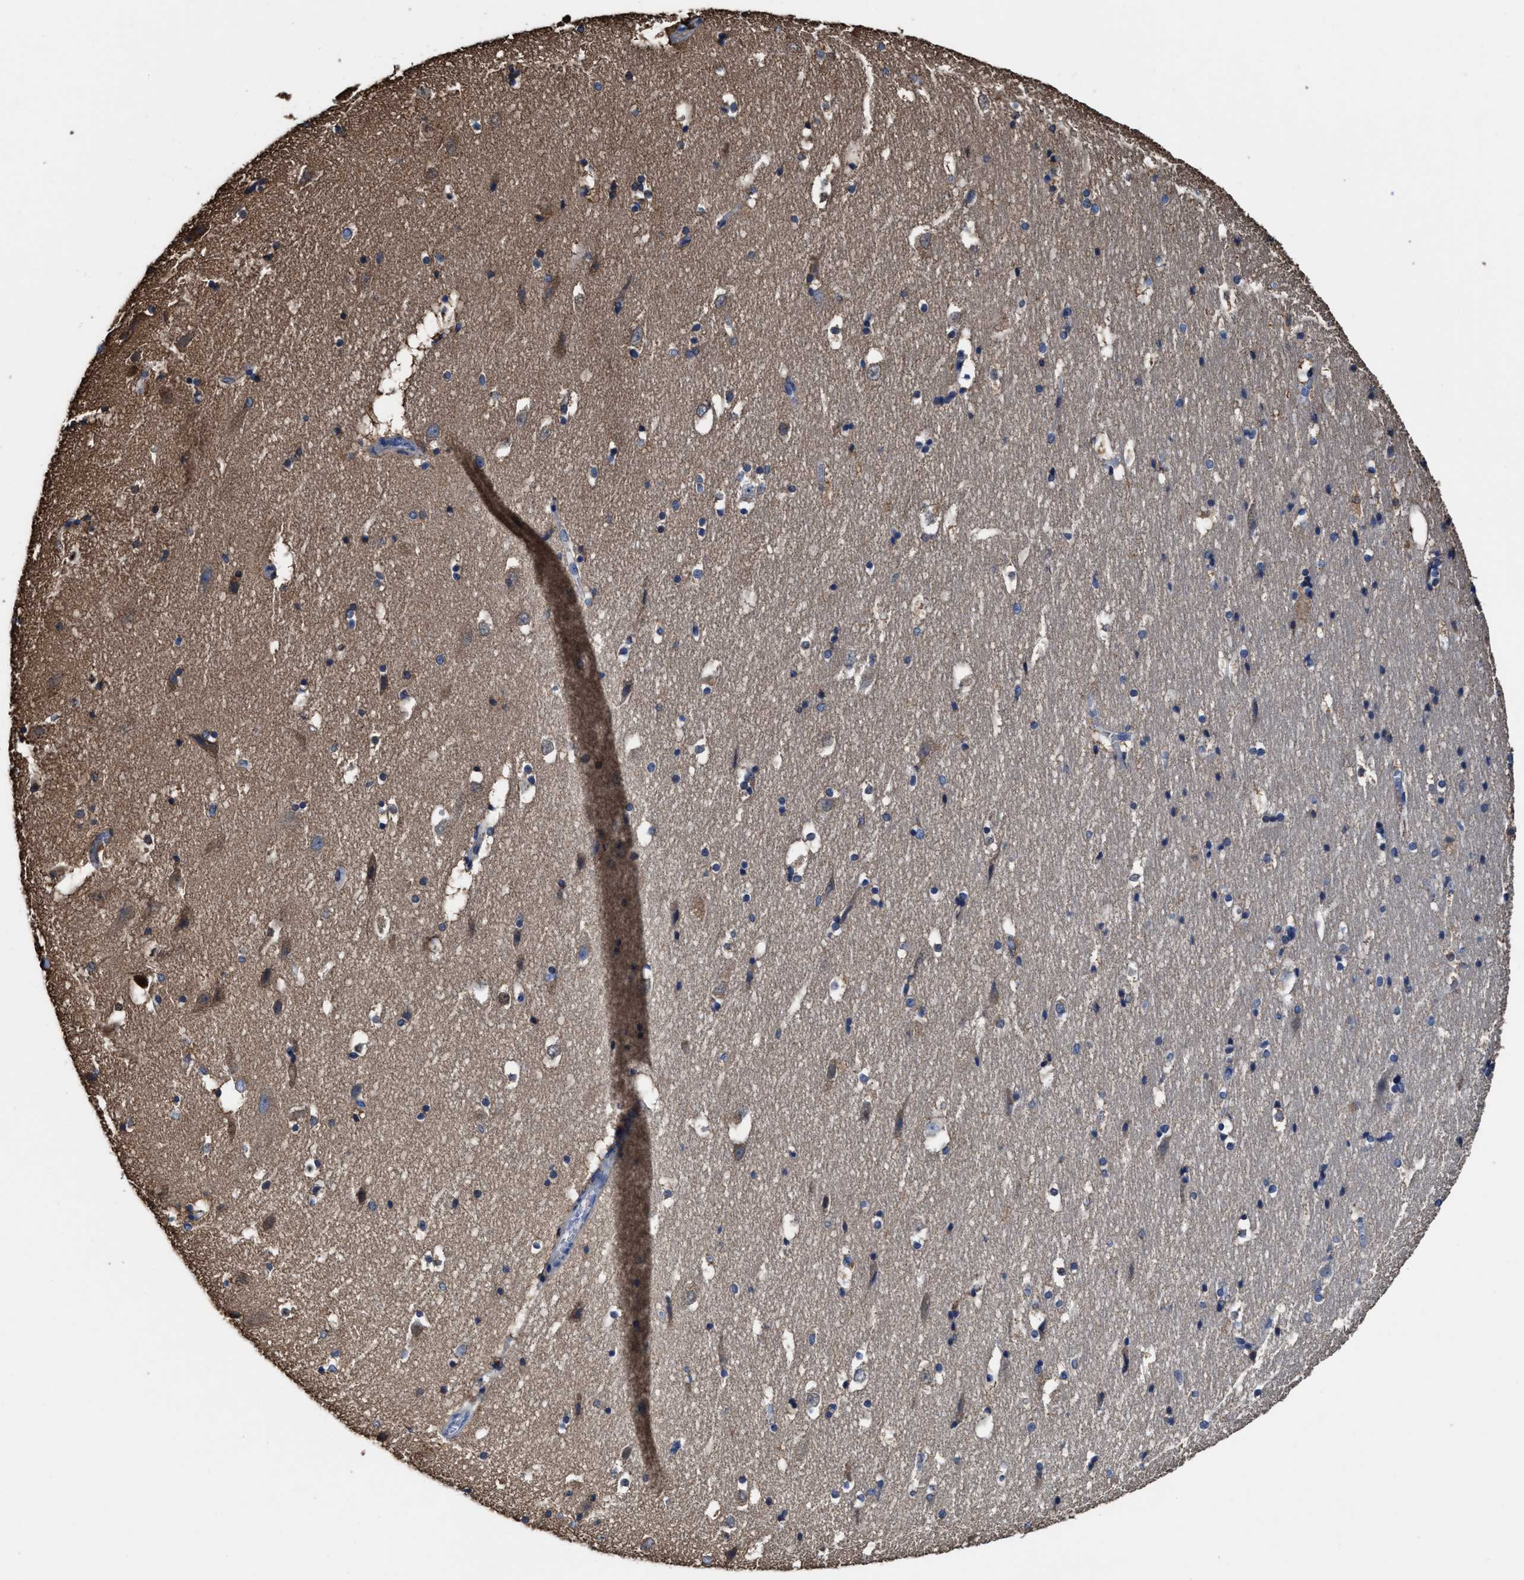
{"staining": {"intensity": "weak", "quantity": "25%-75%", "location": "cytoplasmic/membranous"}, "tissue": "hippocampus", "cell_type": "Glial cells", "image_type": "normal", "snomed": [{"axis": "morphology", "description": "Normal tissue, NOS"}, {"axis": "topography", "description": "Hippocampus"}], "caption": "Immunohistochemistry (IHC) (DAB (3,3'-diaminobenzidine)) staining of normal hippocampus exhibits weak cytoplasmic/membranous protein staining in approximately 25%-75% of glial cells.", "gene": "TMEM30A", "patient": {"sex": "male", "age": 45}}